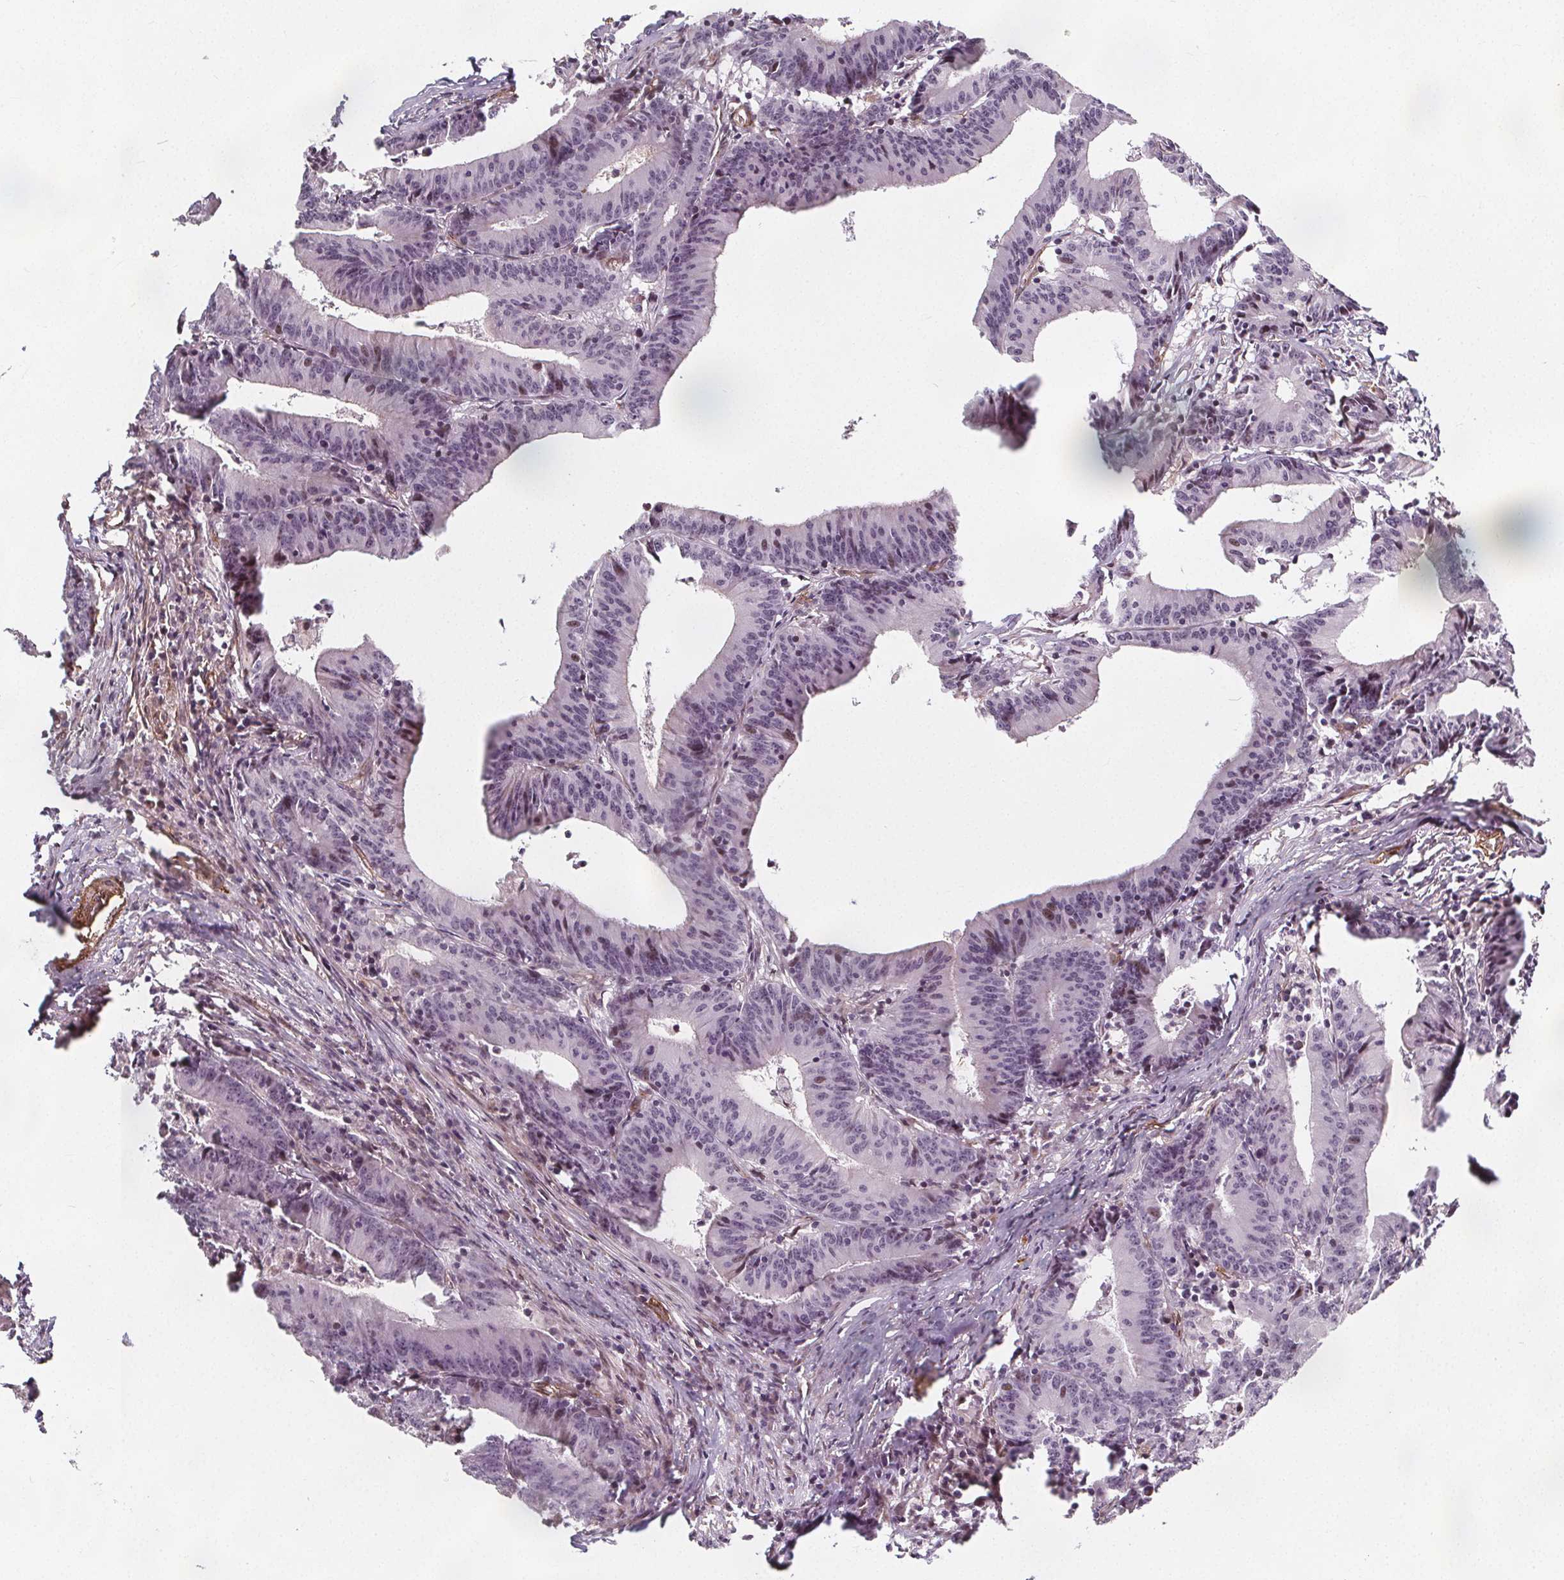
{"staining": {"intensity": "negative", "quantity": "none", "location": "none"}, "tissue": "colorectal cancer", "cell_type": "Tumor cells", "image_type": "cancer", "snomed": [{"axis": "morphology", "description": "Adenocarcinoma, NOS"}, {"axis": "topography", "description": "Colon"}], "caption": "The histopathology image demonstrates no staining of tumor cells in colorectal adenocarcinoma.", "gene": "HAS1", "patient": {"sex": "female", "age": 78}}